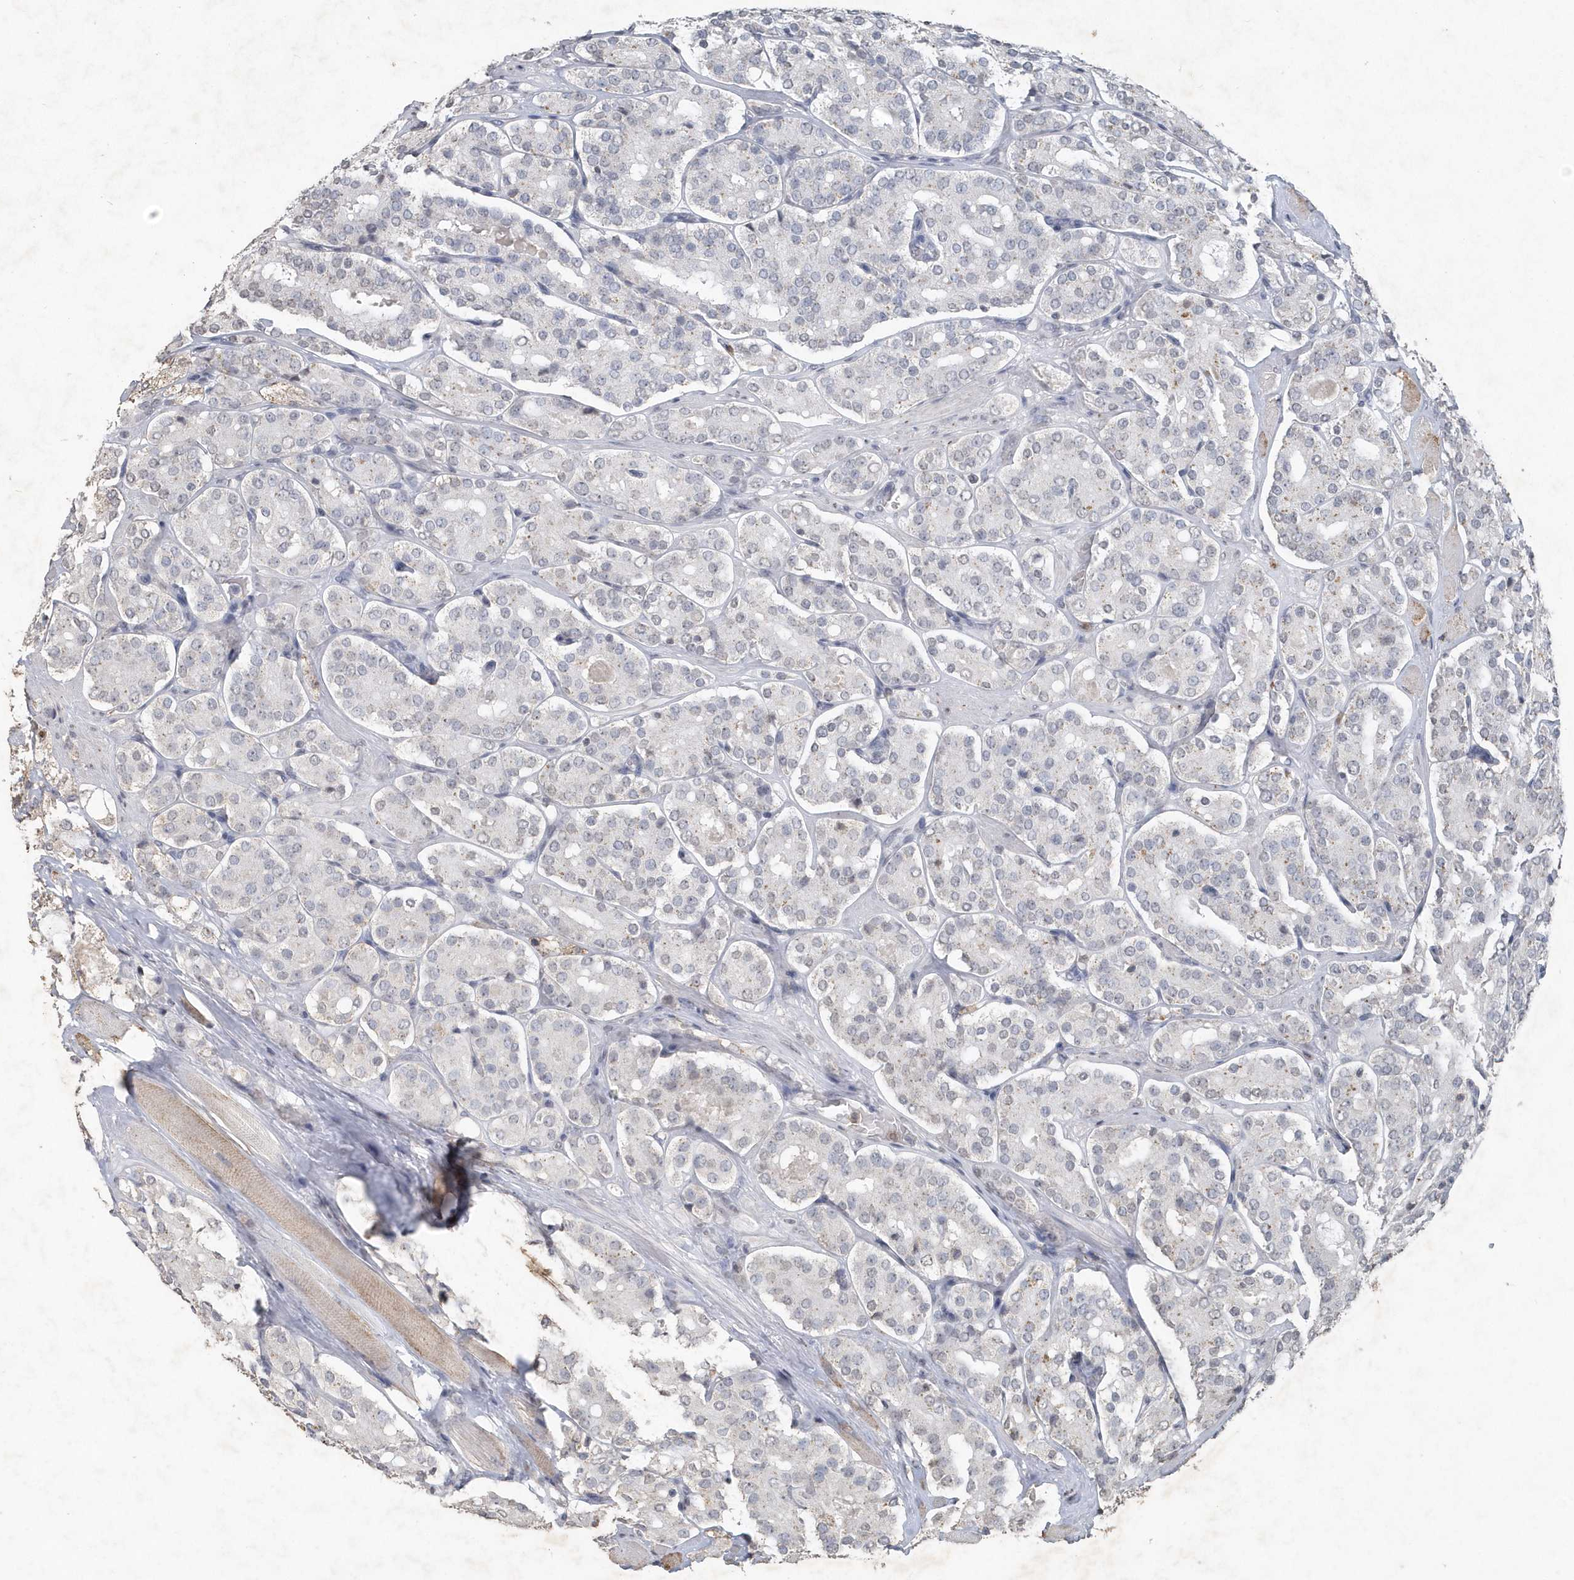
{"staining": {"intensity": "weak", "quantity": "<25%", "location": "cytoplasmic/membranous"}, "tissue": "prostate cancer", "cell_type": "Tumor cells", "image_type": "cancer", "snomed": [{"axis": "morphology", "description": "Adenocarcinoma, High grade"}, {"axis": "topography", "description": "Prostate"}], "caption": "Immunohistochemical staining of human prostate cancer demonstrates no significant staining in tumor cells. (DAB (3,3'-diaminobenzidine) immunohistochemistry (IHC), high magnification).", "gene": "PDCD1", "patient": {"sex": "male", "age": 65}}